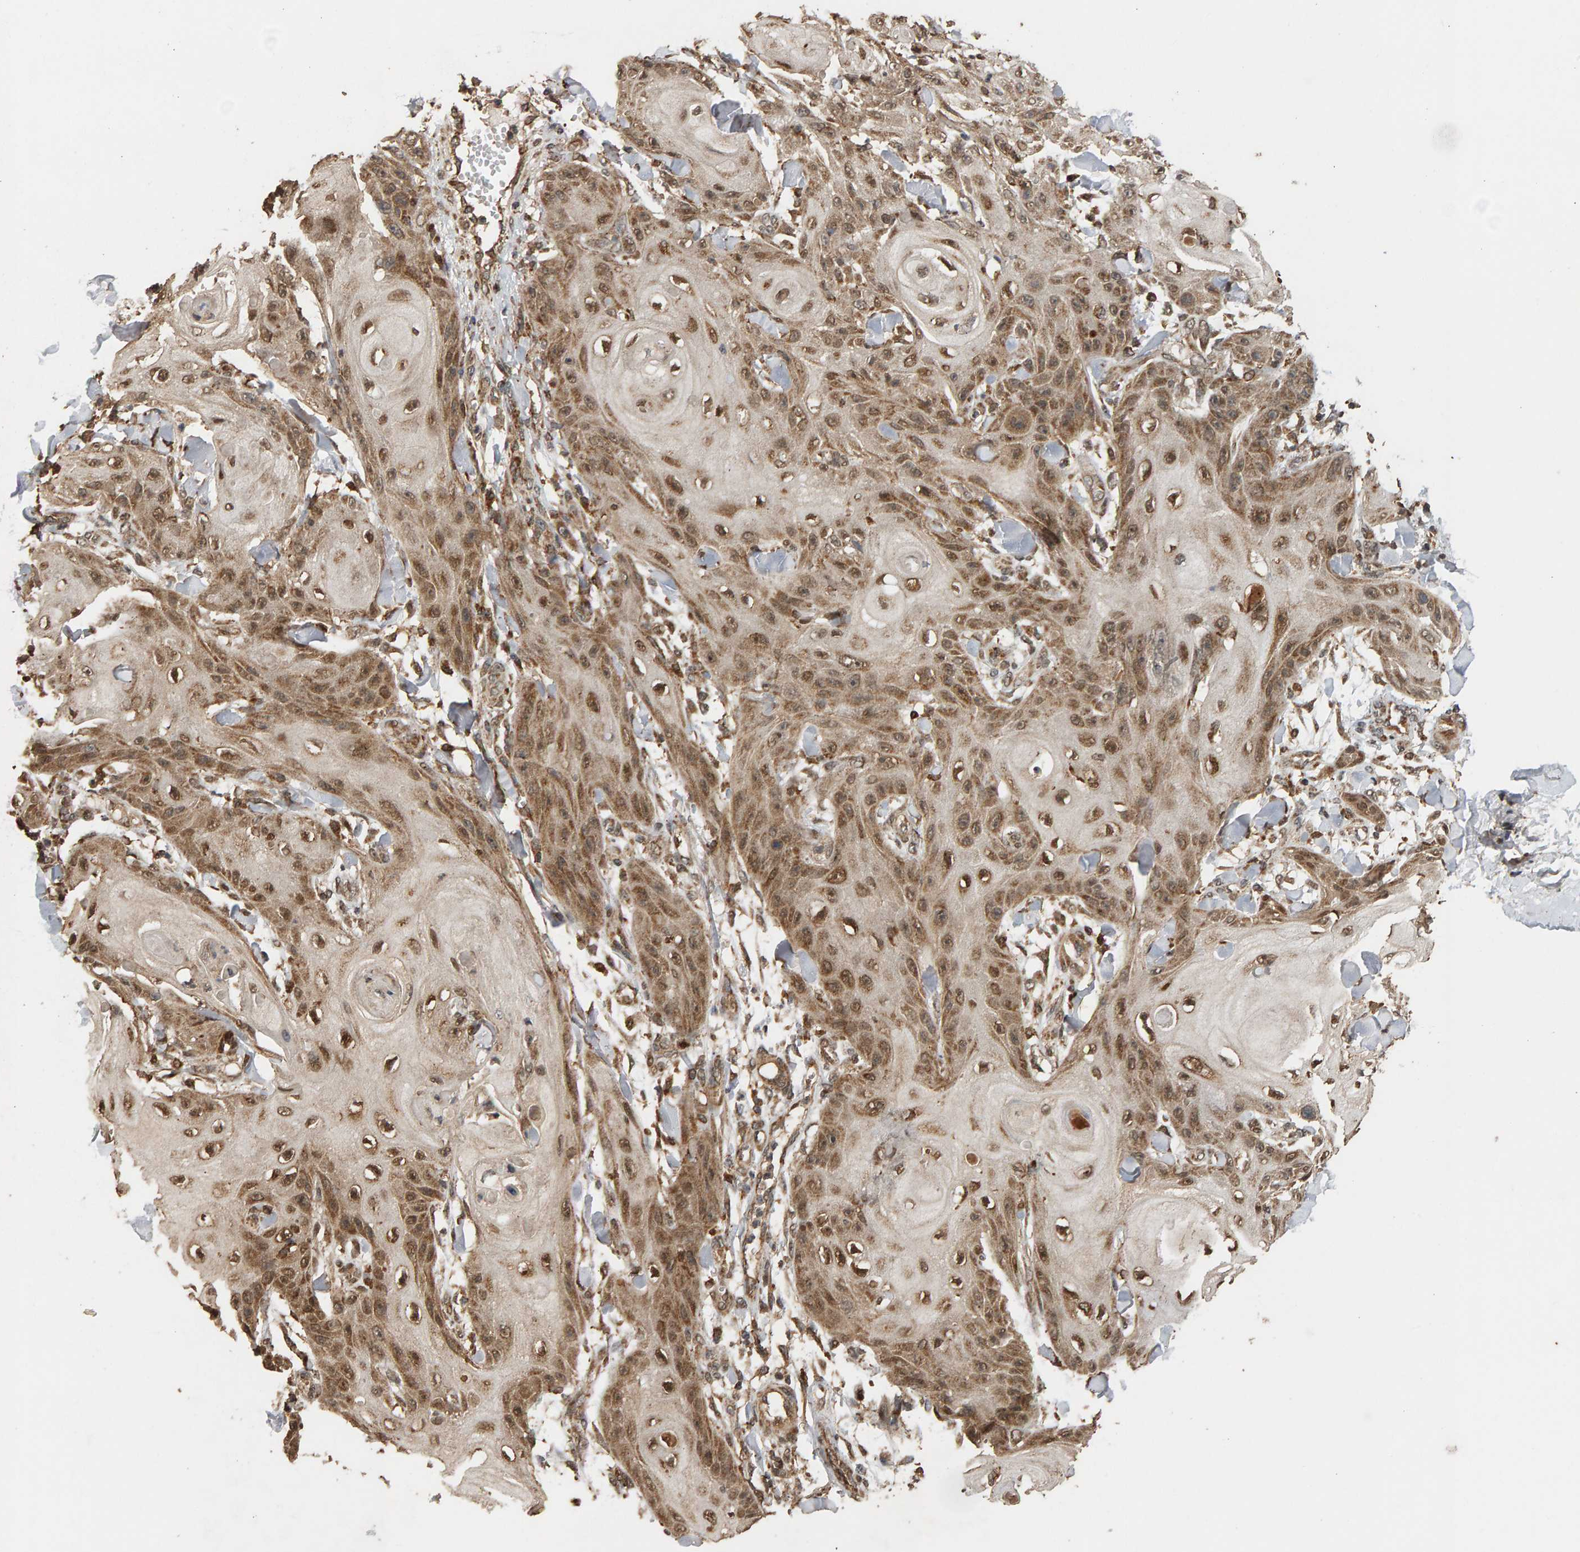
{"staining": {"intensity": "moderate", "quantity": ">75%", "location": "cytoplasmic/membranous,nuclear"}, "tissue": "skin cancer", "cell_type": "Tumor cells", "image_type": "cancer", "snomed": [{"axis": "morphology", "description": "Squamous cell carcinoma, NOS"}, {"axis": "topography", "description": "Skin"}], "caption": "Skin cancer stained with DAB (3,3'-diaminobenzidine) immunohistochemistry reveals medium levels of moderate cytoplasmic/membranous and nuclear expression in about >75% of tumor cells.", "gene": "GSTK1", "patient": {"sex": "male", "age": 74}}